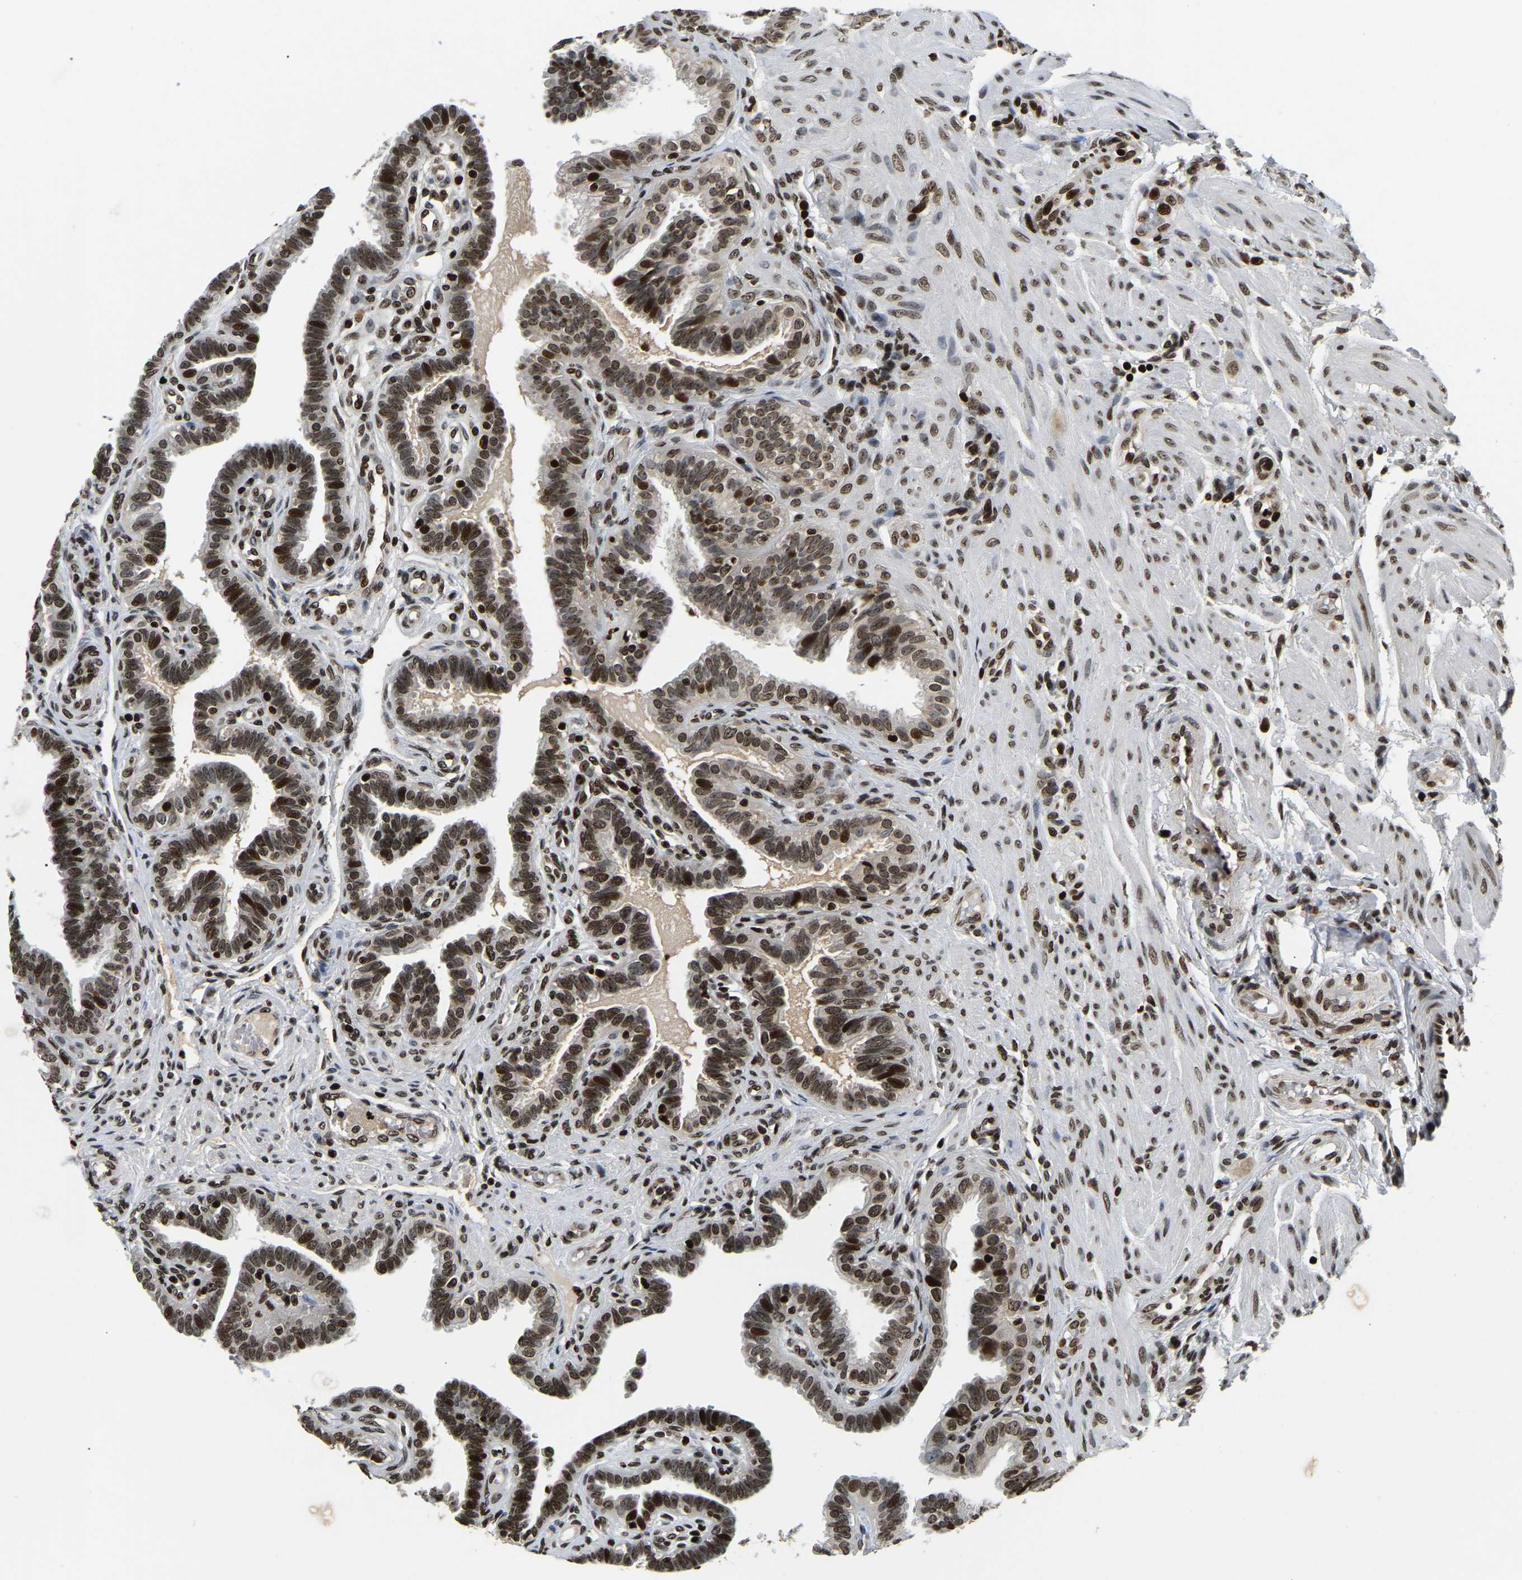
{"staining": {"intensity": "strong", "quantity": ">75%", "location": "nuclear"}, "tissue": "fallopian tube", "cell_type": "Glandular cells", "image_type": "normal", "snomed": [{"axis": "morphology", "description": "Normal tissue, NOS"}, {"axis": "topography", "description": "Fallopian tube"}, {"axis": "topography", "description": "Placenta"}], "caption": "Strong nuclear protein positivity is appreciated in about >75% of glandular cells in fallopian tube.", "gene": "LRRC61", "patient": {"sex": "female", "age": 34}}